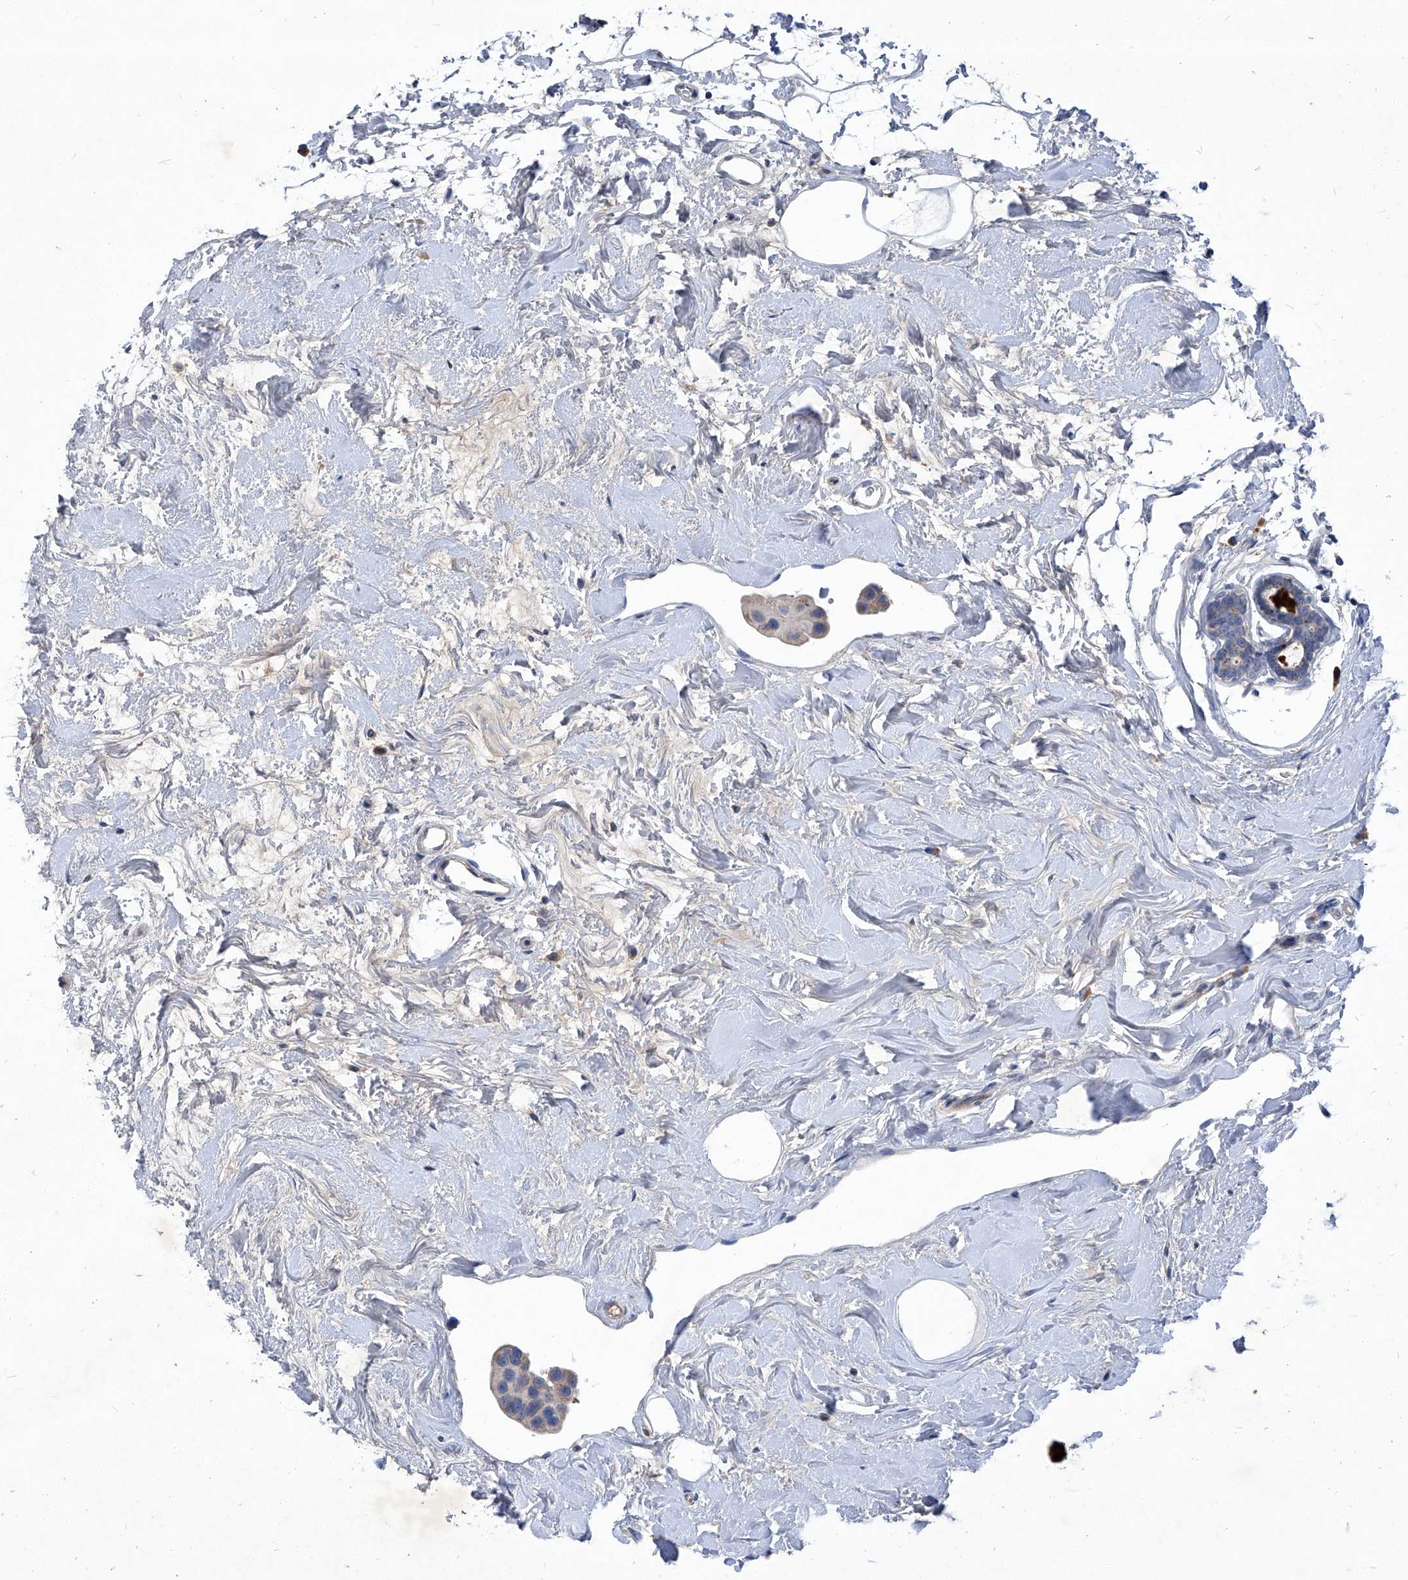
{"staining": {"intensity": "negative", "quantity": "none", "location": "none"}, "tissue": "breast cancer", "cell_type": "Tumor cells", "image_type": "cancer", "snomed": [{"axis": "morphology", "description": "Normal tissue, NOS"}, {"axis": "morphology", "description": "Duct carcinoma"}, {"axis": "topography", "description": "Breast"}], "caption": "Breast cancer was stained to show a protein in brown. There is no significant expression in tumor cells.", "gene": "EPHA8", "patient": {"sex": "female", "age": 39}}